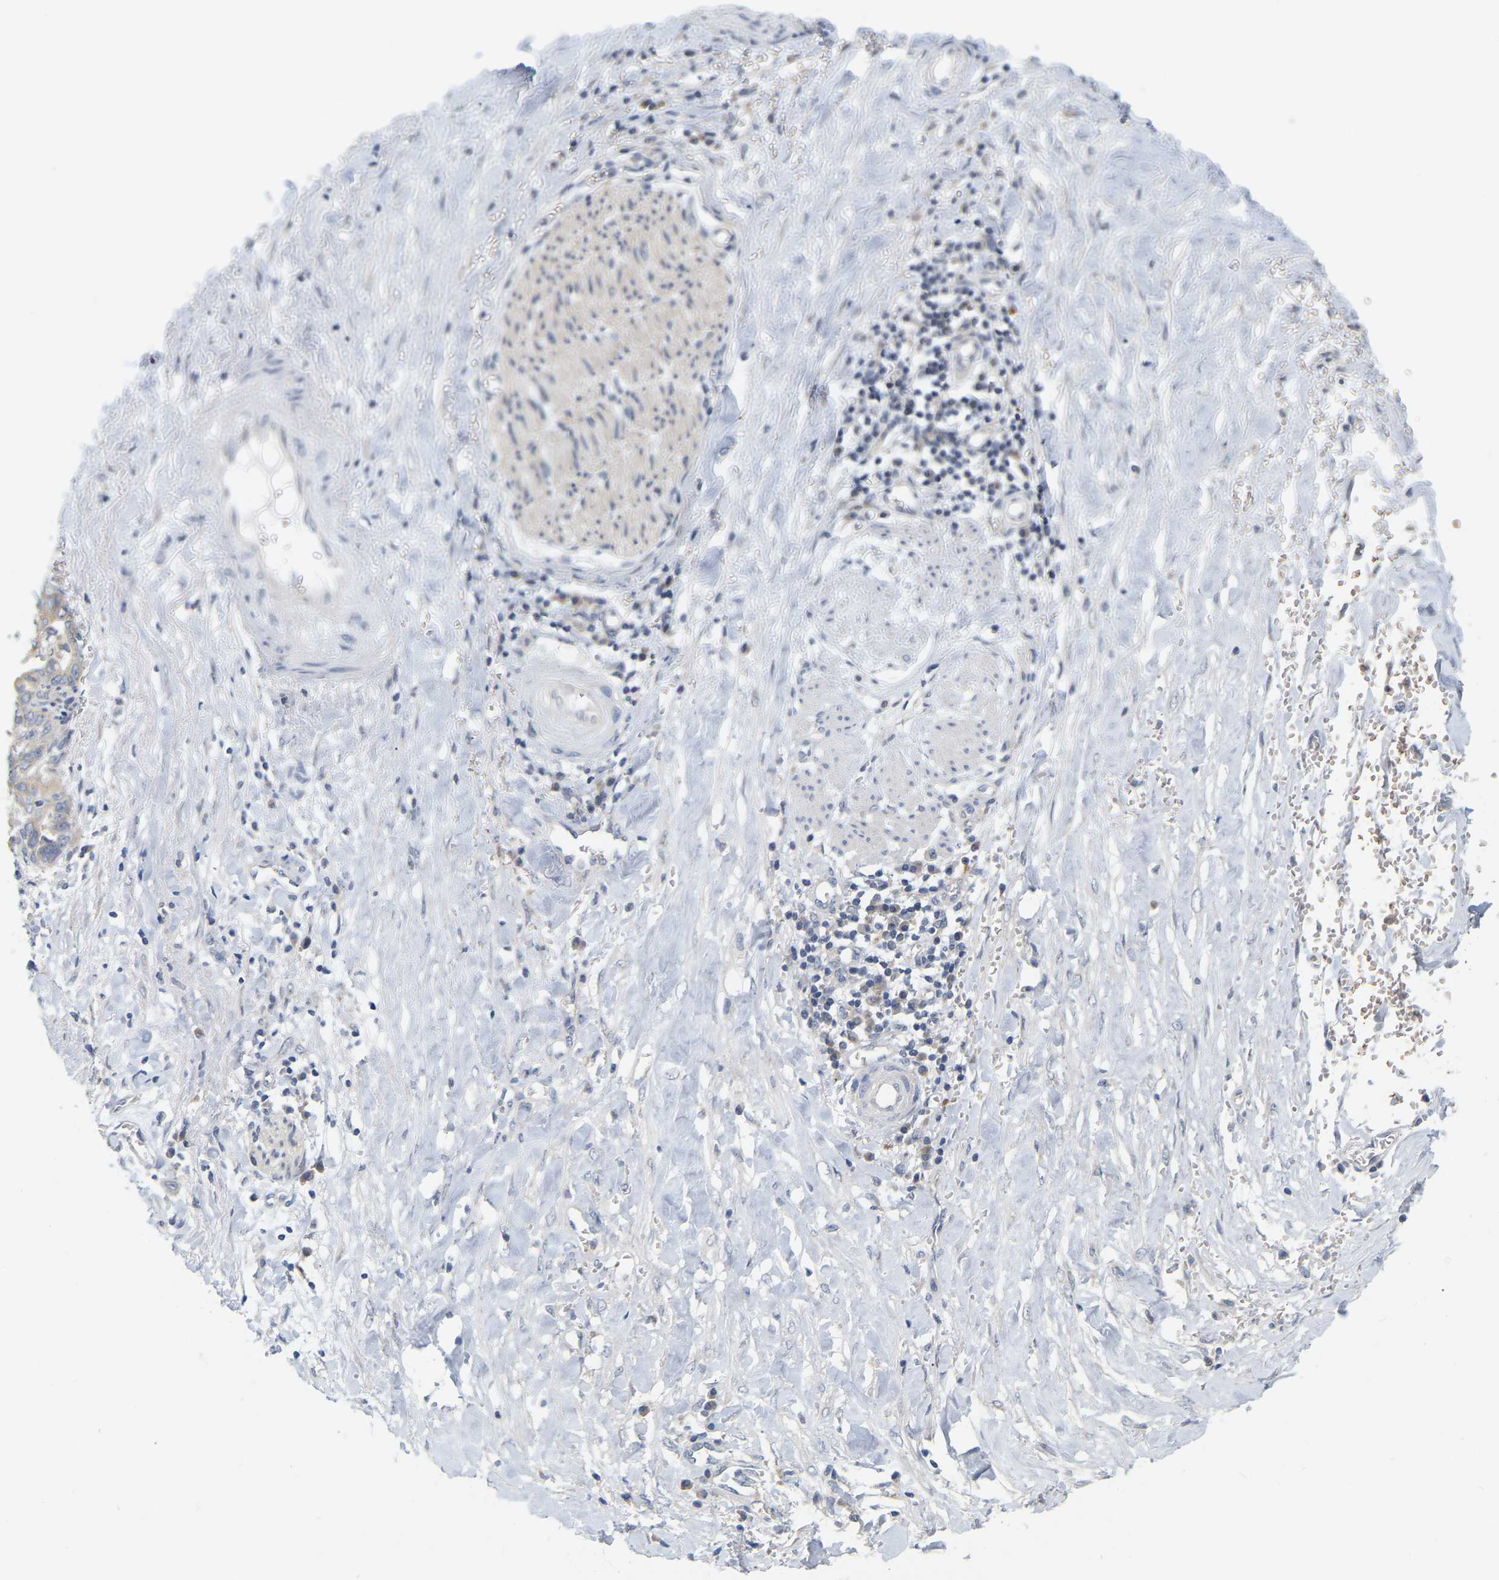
{"staining": {"intensity": "negative", "quantity": "none", "location": "none"}, "tissue": "liver cancer", "cell_type": "Tumor cells", "image_type": "cancer", "snomed": [{"axis": "morphology", "description": "Cholangiocarcinoma"}, {"axis": "topography", "description": "Liver"}], "caption": "Immunohistochemical staining of liver cancer displays no significant positivity in tumor cells. (DAB immunohistochemistry (IHC) visualized using brightfield microscopy, high magnification).", "gene": "WIPI2", "patient": {"sex": "female", "age": 79}}